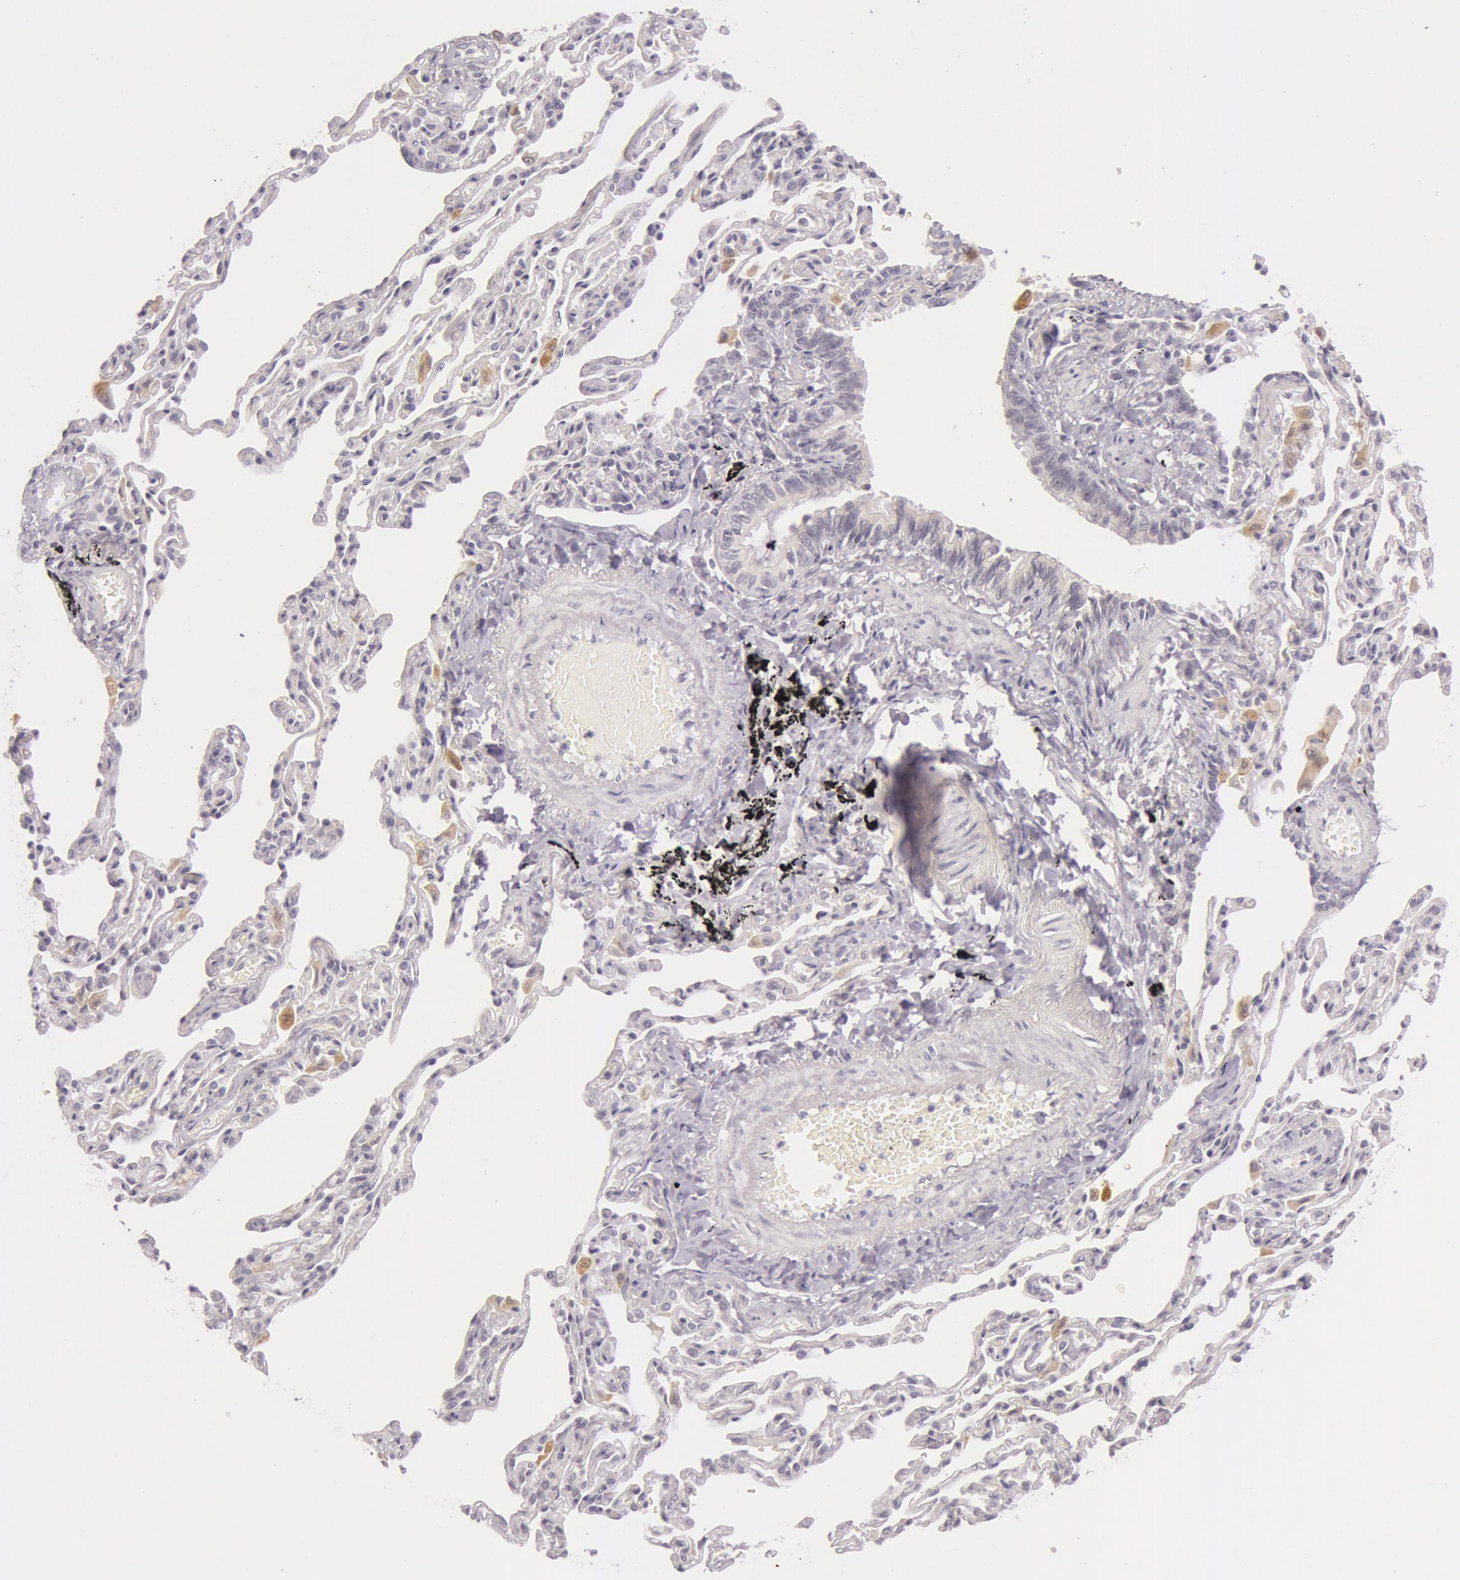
{"staining": {"intensity": "negative", "quantity": "none", "location": "none"}, "tissue": "bronchus", "cell_type": "Respiratory epithelial cells", "image_type": "normal", "snomed": [{"axis": "morphology", "description": "Normal tissue, NOS"}, {"axis": "topography", "description": "Cartilage tissue"}, {"axis": "topography", "description": "Bronchus"}, {"axis": "topography", "description": "Lung"}], "caption": "A high-resolution image shows immunohistochemistry (IHC) staining of normal bronchus, which shows no significant staining in respiratory epithelial cells.", "gene": "RBMY1A1", "patient": {"sex": "male", "age": 64}}